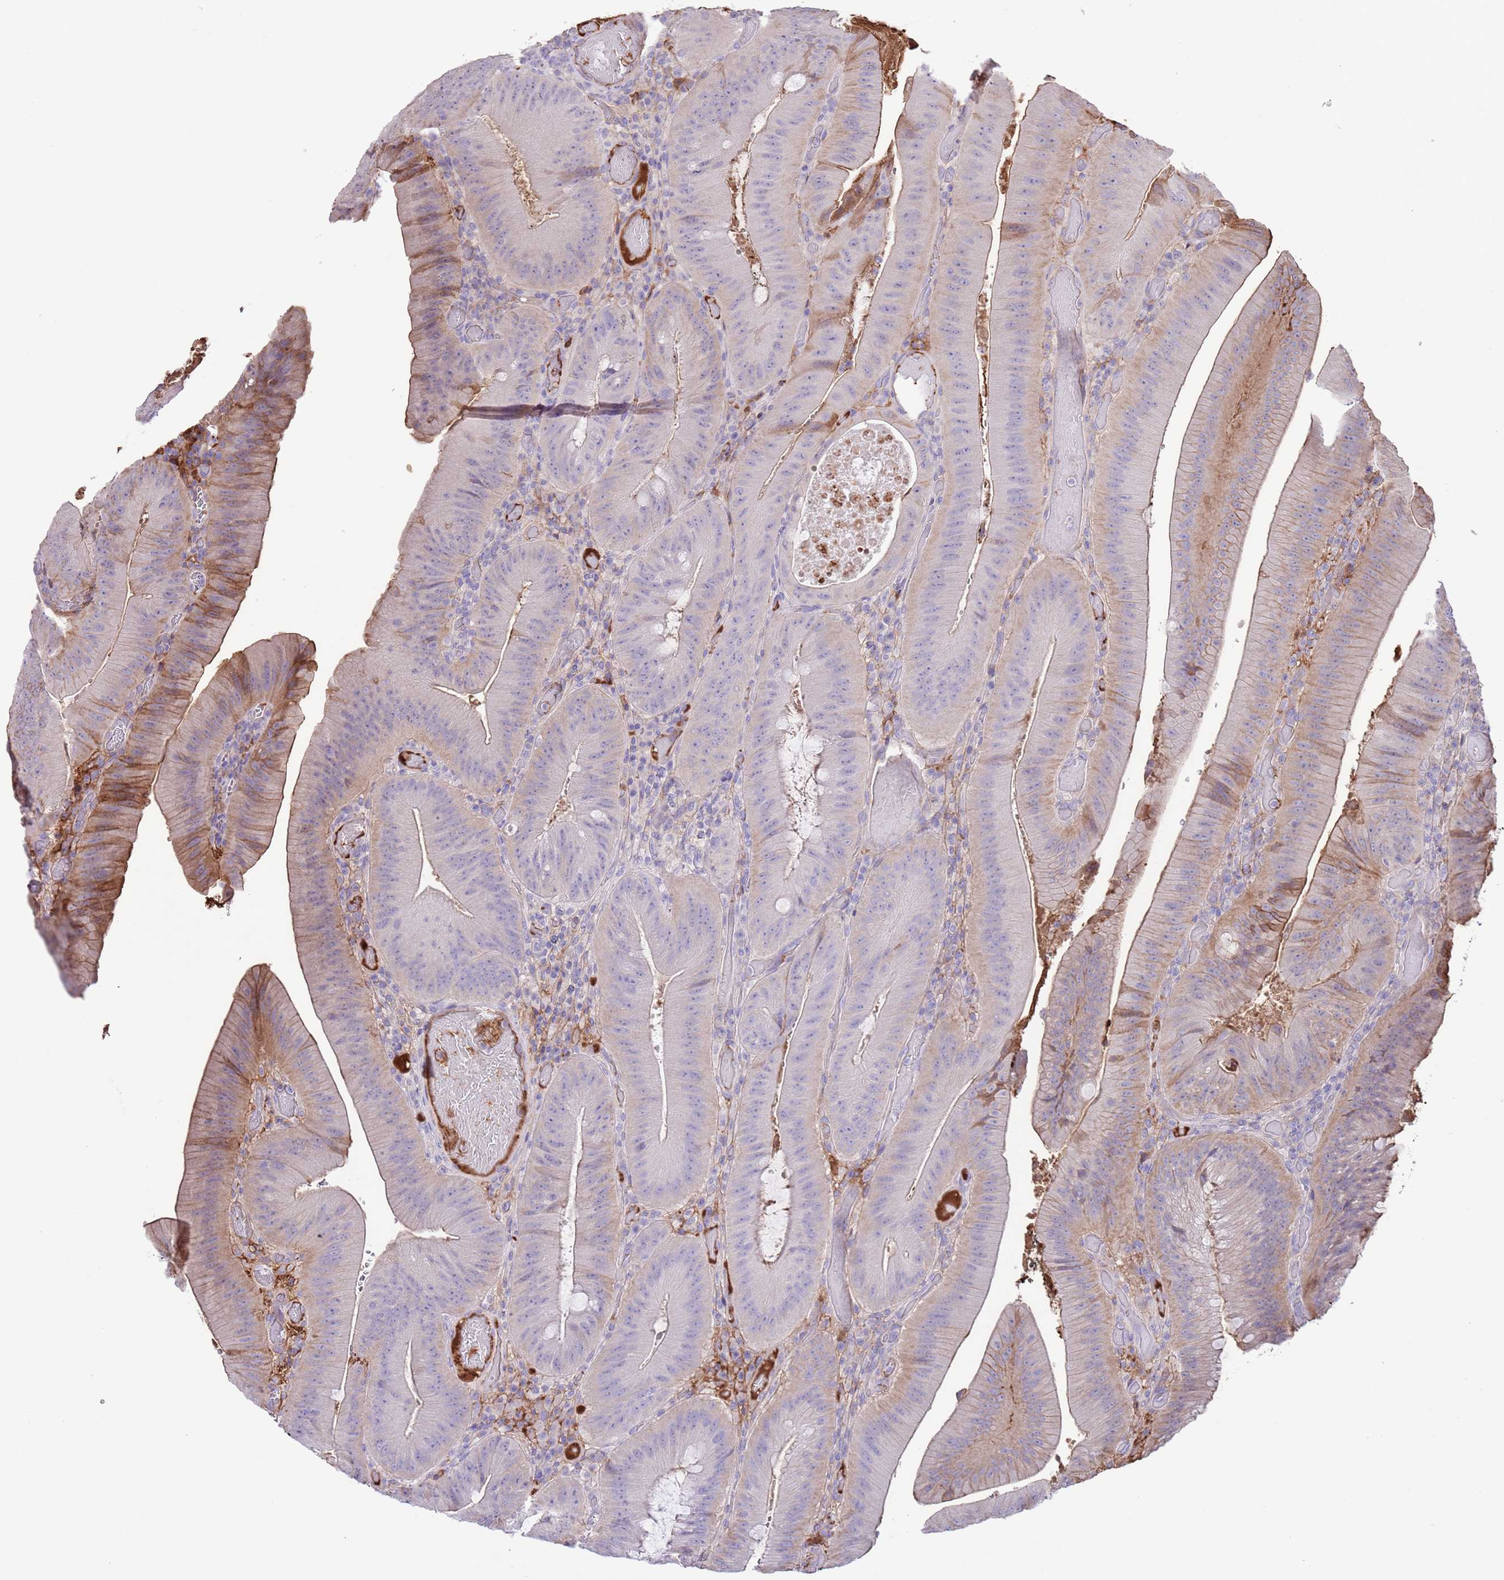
{"staining": {"intensity": "moderate", "quantity": "<25%", "location": "cytoplasmic/membranous"}, "tissue": "colorectal cancer", "cell_type": "Tumor cells", "image_type": "cancer", "snomed": [{"axis": "morphology", "description": "Adenocarcinoma, NOS"}, {"axis": "topography", "description": "Colon"}], "caption": "Immunohistochemical staining of human colorectal adenocarcinoma demonstrates low levels of moderate cytoplasmic/membranous protein positivity in about <25% of tumor cells.", "gene": "IGF1", "patient": {"sex": "female", "age": 43}}